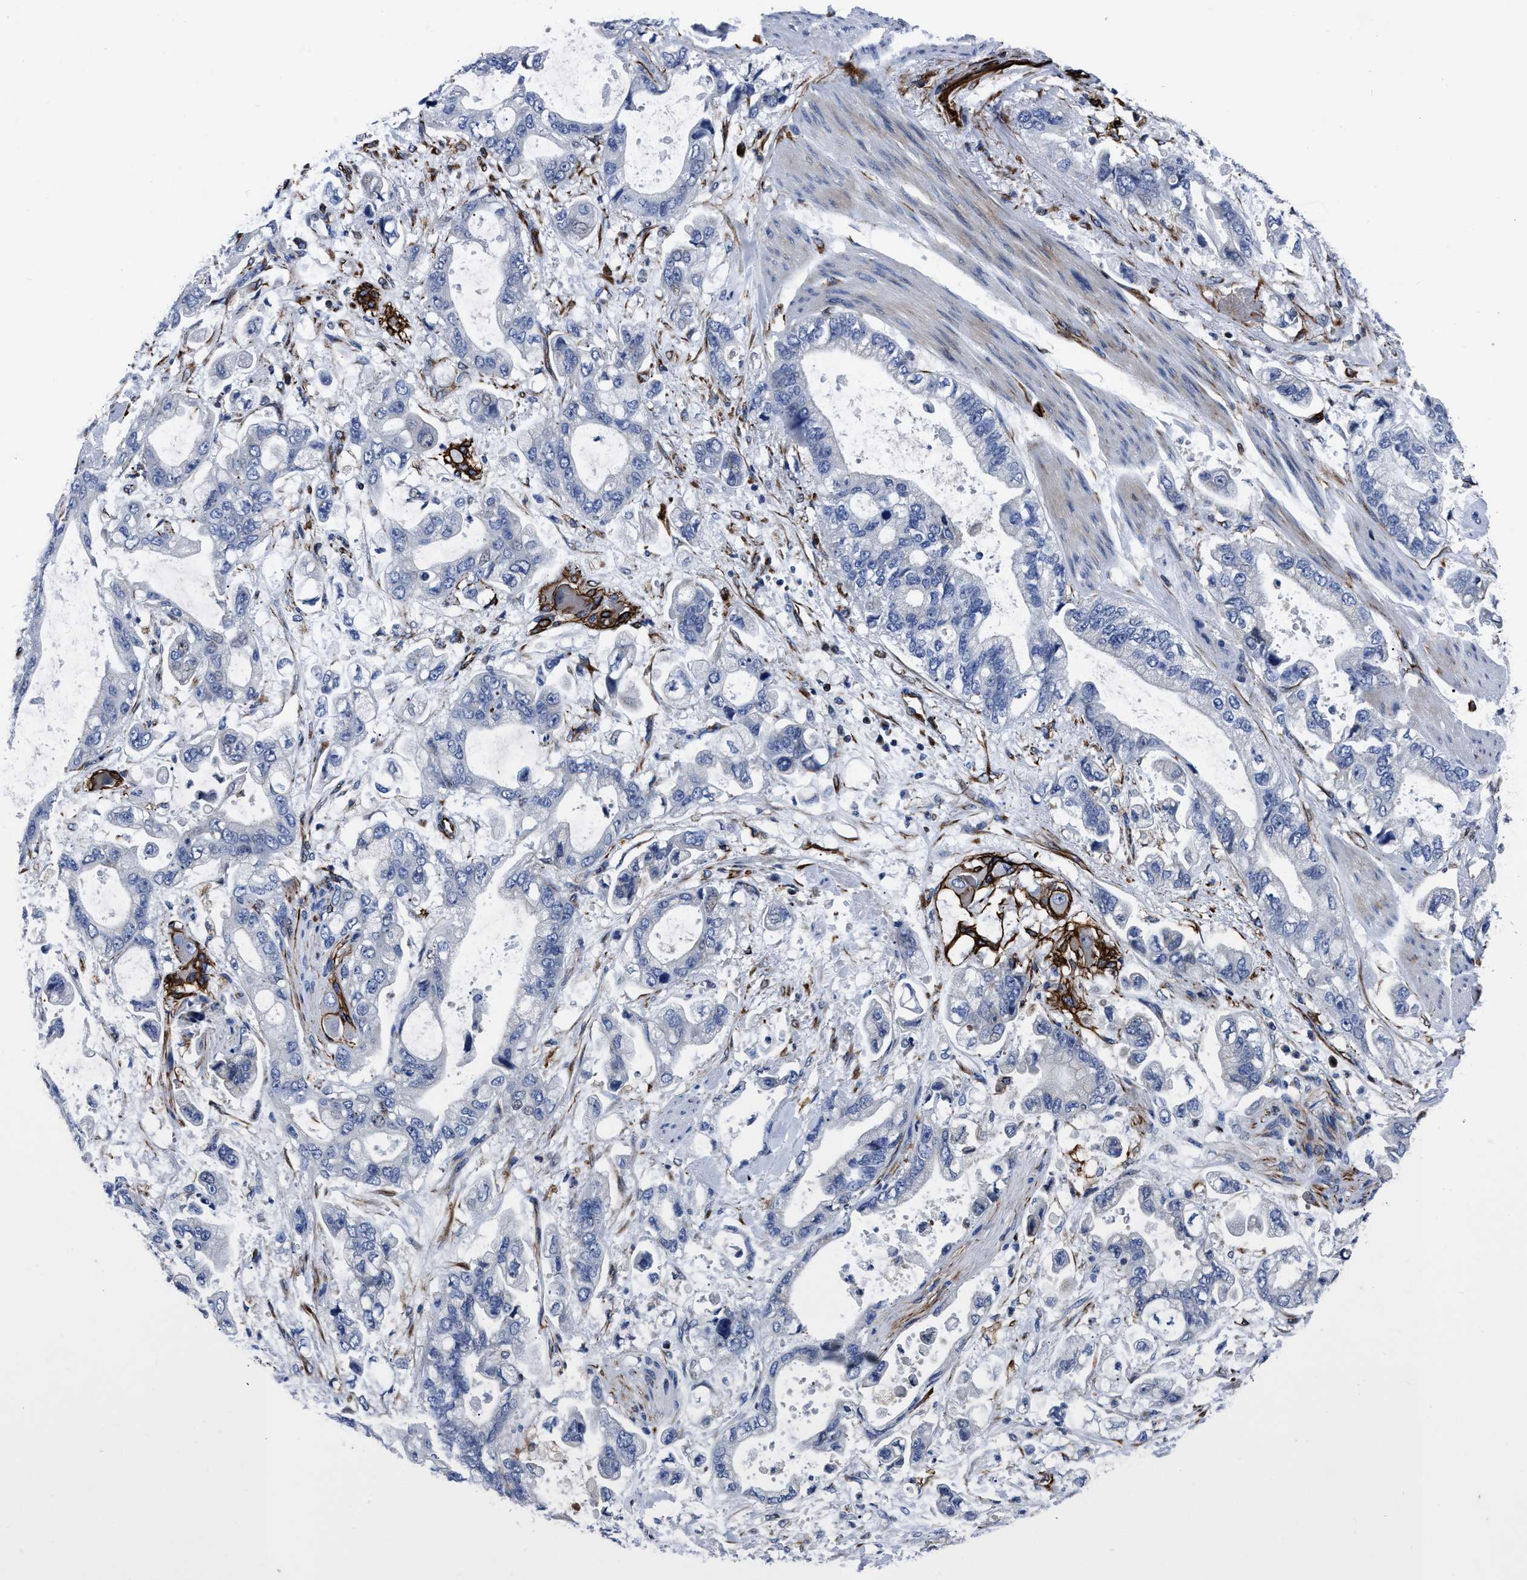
{"staining": {"intensity": "negative", "quantity": "none", "location": "none"}, "tissue": "stomach cancer", "cell_type": "Tumor cells", "image_type": "cancer", "snomed": [{"axis": "morphology", "description": "Normal tissue, NOS"}, {"axis": "morphology", "description": "Adenocarcinoma, NOS"}, {"axis": "topography", "description": "Stomach"}], "caption": "Protein analysis of stomach cancer (adenocarcinoma) exhibits no significant expression in tumor cells. The staining was performed using DAB to visualize the protein expression in brown, while the nuclei were stained in blue with hematoxylin (Magnification: 20x).", "gene": "OR10G3", "patient": {"sex": "male", "age": 62}}